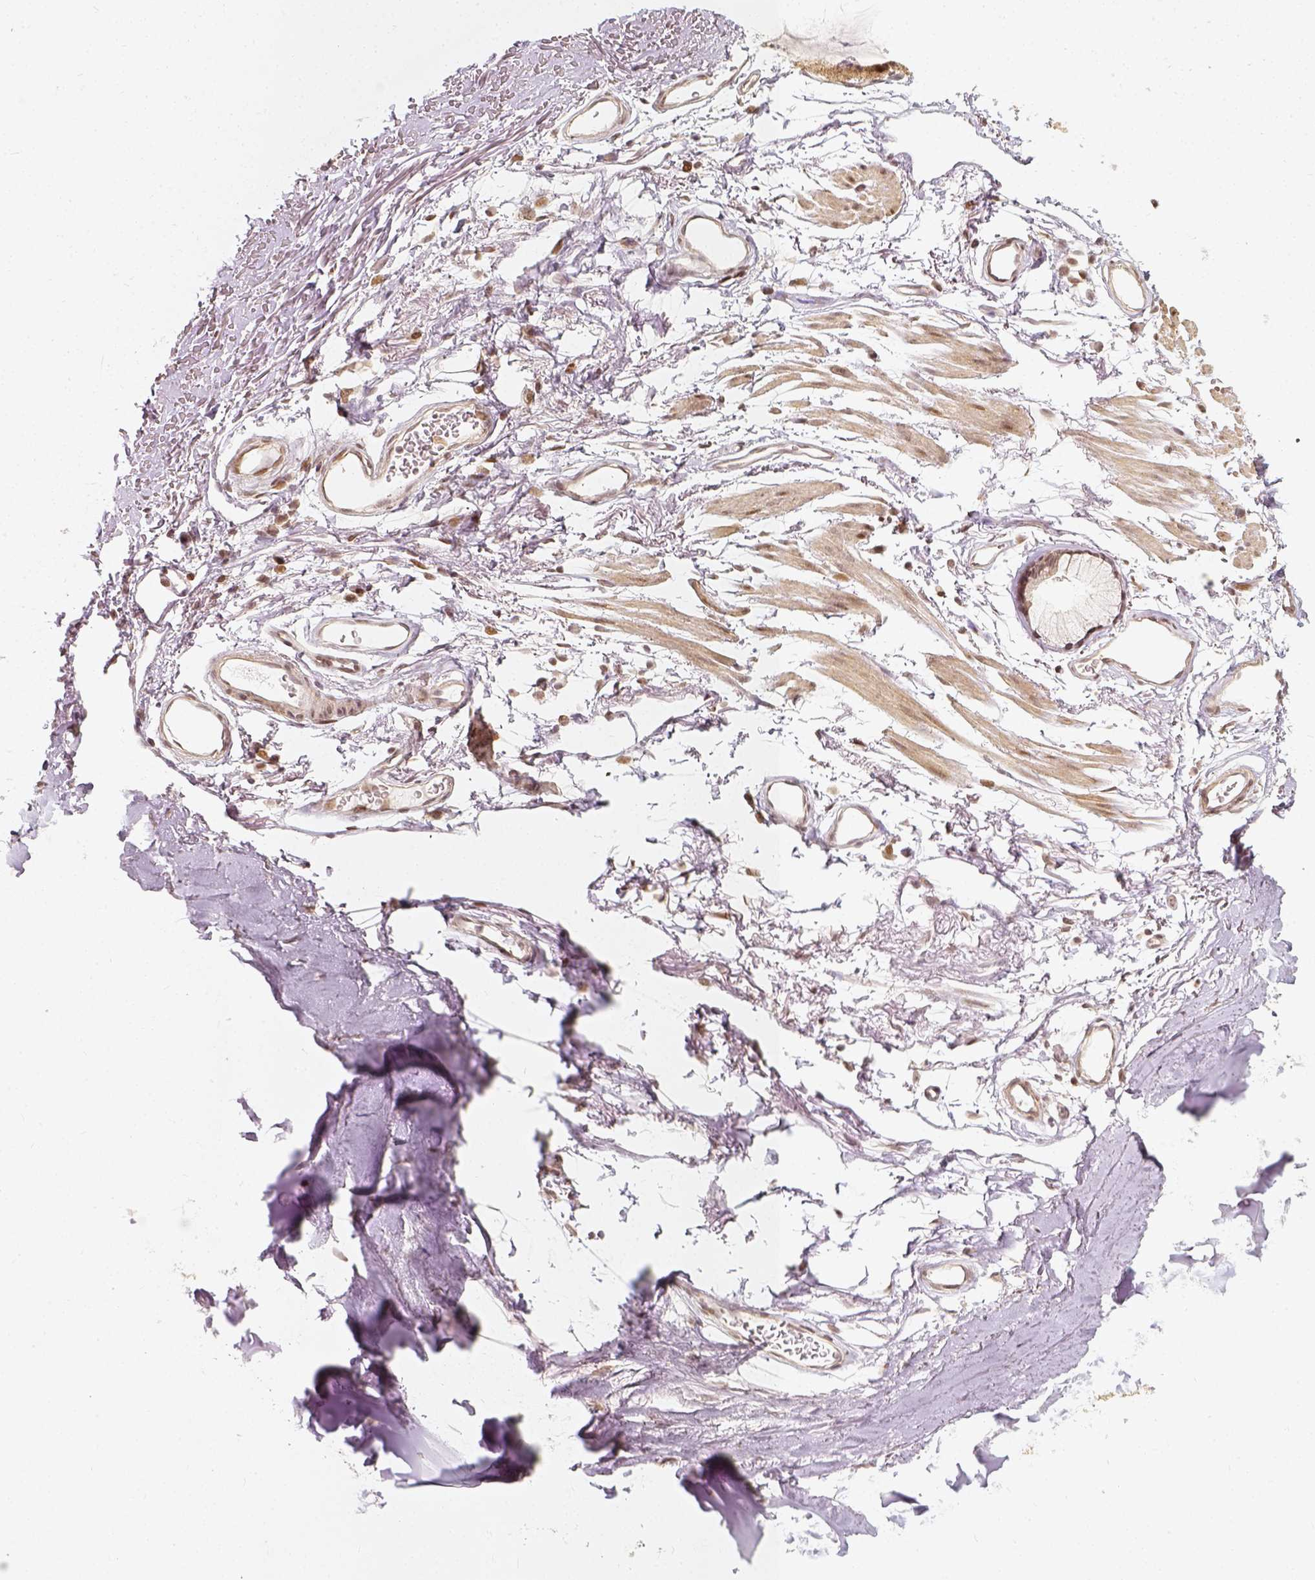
{"staining": {"intensity": "moderate", "quantity": ">75%", "location": "nuclear"}, "tissue": "soft tissue", "cell_type": "Chondrocytes", "image_type": "normal", "snomed": [{"axis": "morphology", "description": "Normal tissue, NOS"}, {"axis": "topography", "description": "Cartilage tissue"}, {"axis": "topography", "description": "Bronchus"}], "caption": "Soft tissue stained for a protein (brown) displays moderate nuclear positive staining in approximately >75% of chondrocytes.", "gene": "ZMAT3", "patient": {"sex": "female", "age": 79}}